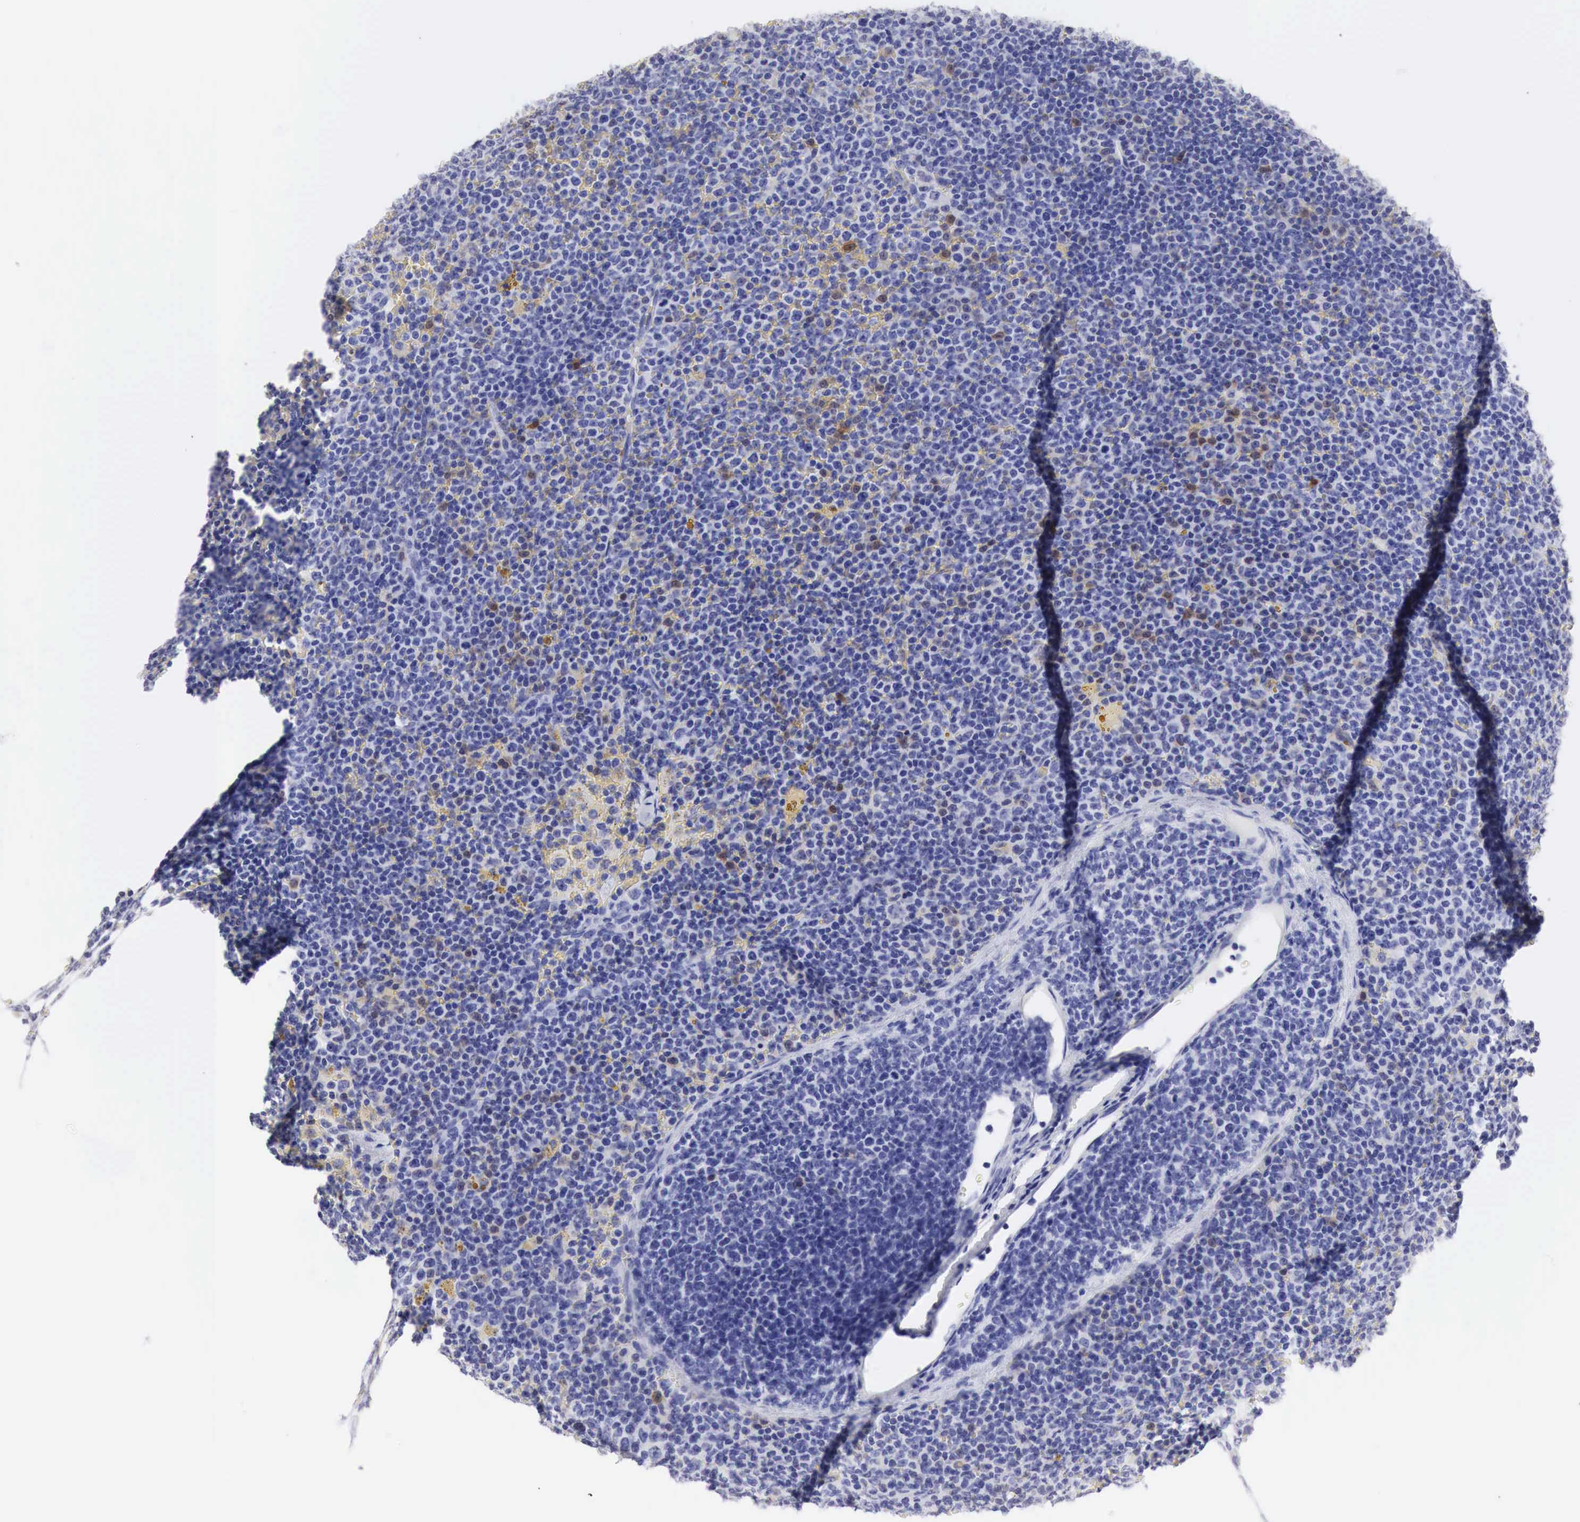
{"staining": {"intensity": "negative", "quantity": "none", "location": "none"}, "tissue": "lymphoma", "cell_type": "Tumor cells", "image_type": "cancer", "snomed": [{"axis": "morphology", "description": "Malignant lymphoma, non-Hodgkin's type, Low grade"}, {"axis": "topography", "description": "Lymph node"}], "caption": "Immunohistochemistry (IHC) image of lymphoma stained for a protein (brown), which exhibits no positivity in tumor cells.", "gene": "CDKN2A", "patient": {"sex": "male", "age": 50}}